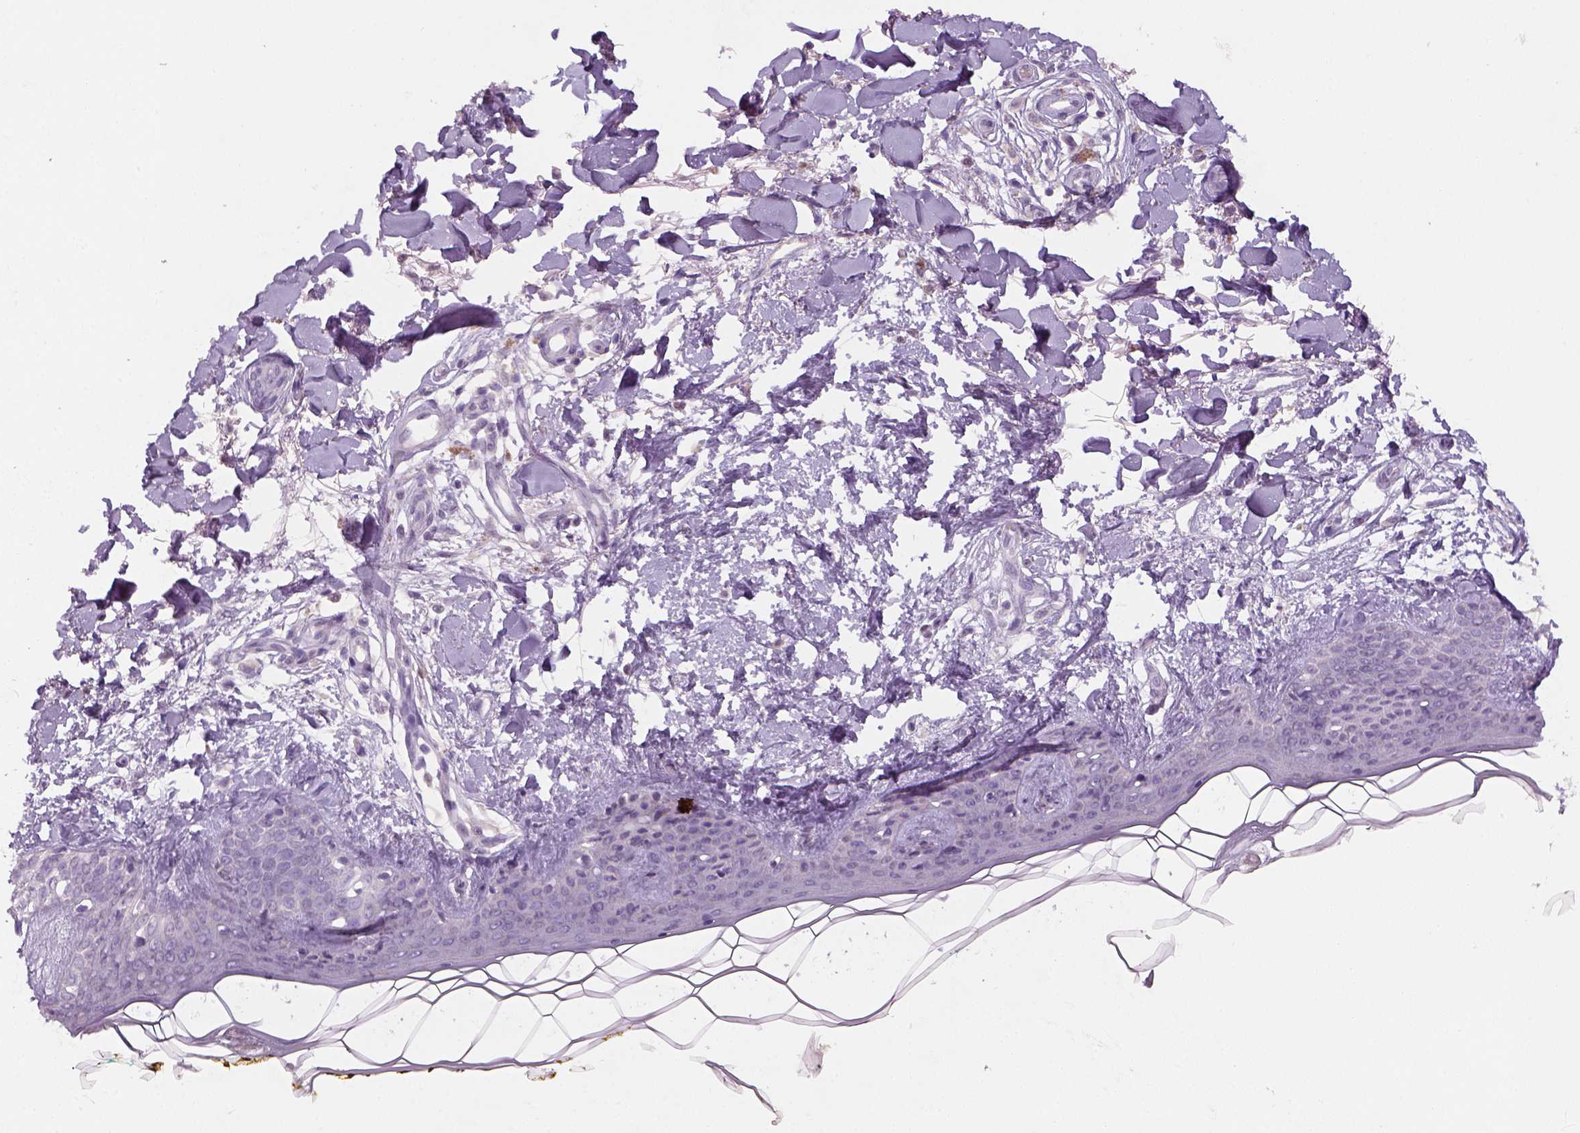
{"staining": {"intensity": "negative", "quantity": "none", "location": "none"}, "tissue": "skin", "cell_type": "Fibroblasts", "image_type": "normal", "snomed": [{"axis": "morphology", "description": "Normal tissue, NOS"}, {"axis": "topography", "description": "Skin"}], "caption": "An immunohistochemistry histopathology image of normal skin is shown. There is no staining in fibroblasts of skin. (Immunohistochemistry, brightfield microscopy, high magnification).", "gene": "GFI1B", "patient": {"sex": "female", "age": 34}}